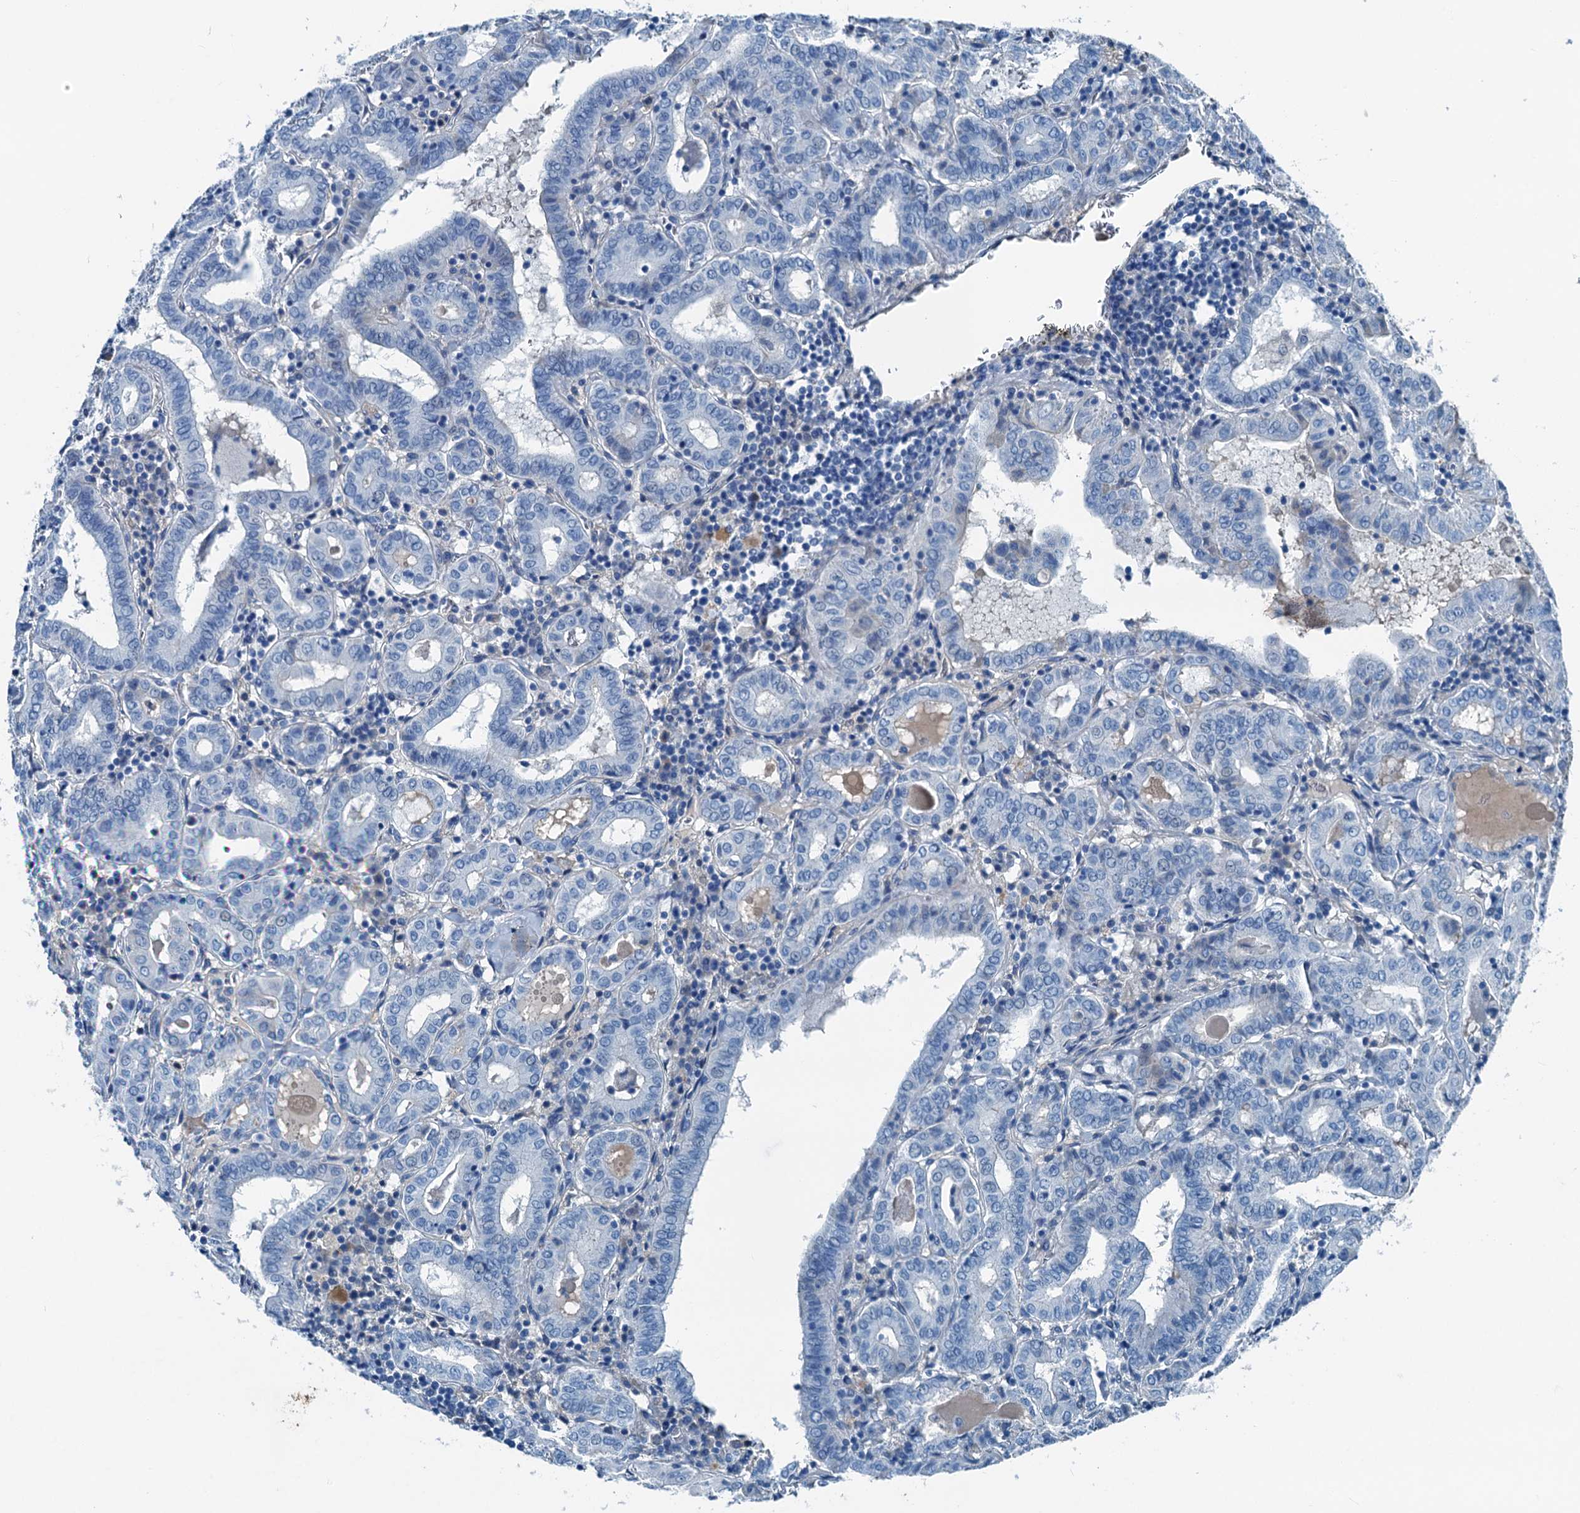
{"staining": {"intensity": "negative", "quantity": "none", "location": "none"}, "tissue": "thyroid cancer", "cell_type": "Tumor cells", "image_type": "cancer", "snomed": [{"axis": "morphology", "description": "Papillary adenocarcinoma, NOS"}, {"axis": "topography", "description": "Thyroid gland"}], "caption": "Histopathology image shows no significant protein expression in tumor cells of papillary adenocarcinoma (thyroid).", "gene": "RAB3IL1", "patient": {"sex": "female", "age": 72}}